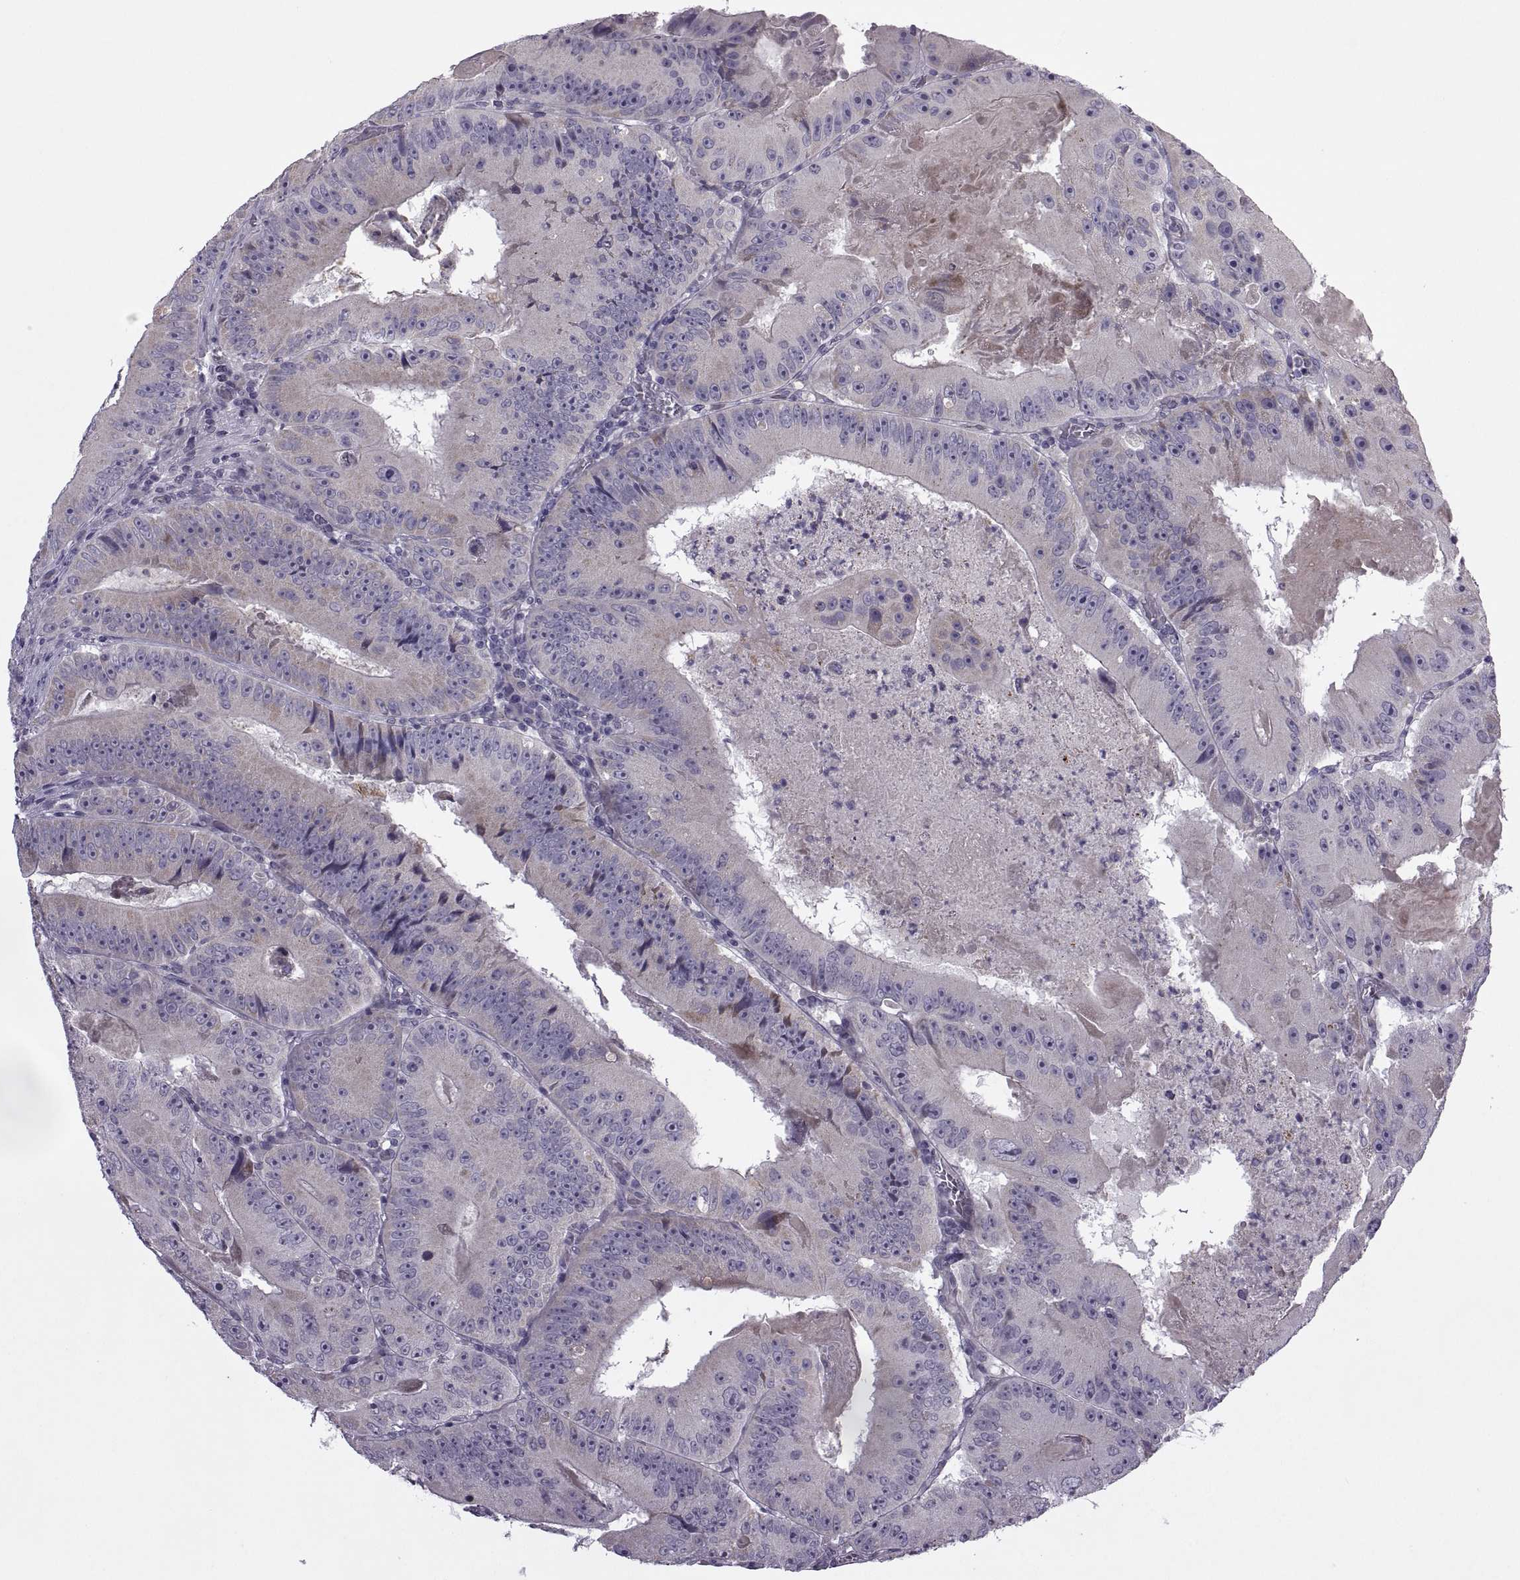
{"staining": {"intensity": "negative", "quantity": "none", "location": "none"}, "tissue": "colorectal cancer", "cell_type": "Tumor cells", "image_type": "cancer", "snomed": [{"axis": "morphology", "description": "Adenocarcinoma, NOS"}, {"axis": "topography", "description": "Colon"}], "caption": "A high-resolution image shows IHC staining of colorectal adenocarcinoma, which shows no significant positivity in tumor cells.", "gene": "RIPK4", "patient": {"sex": "female", "age": 86}}